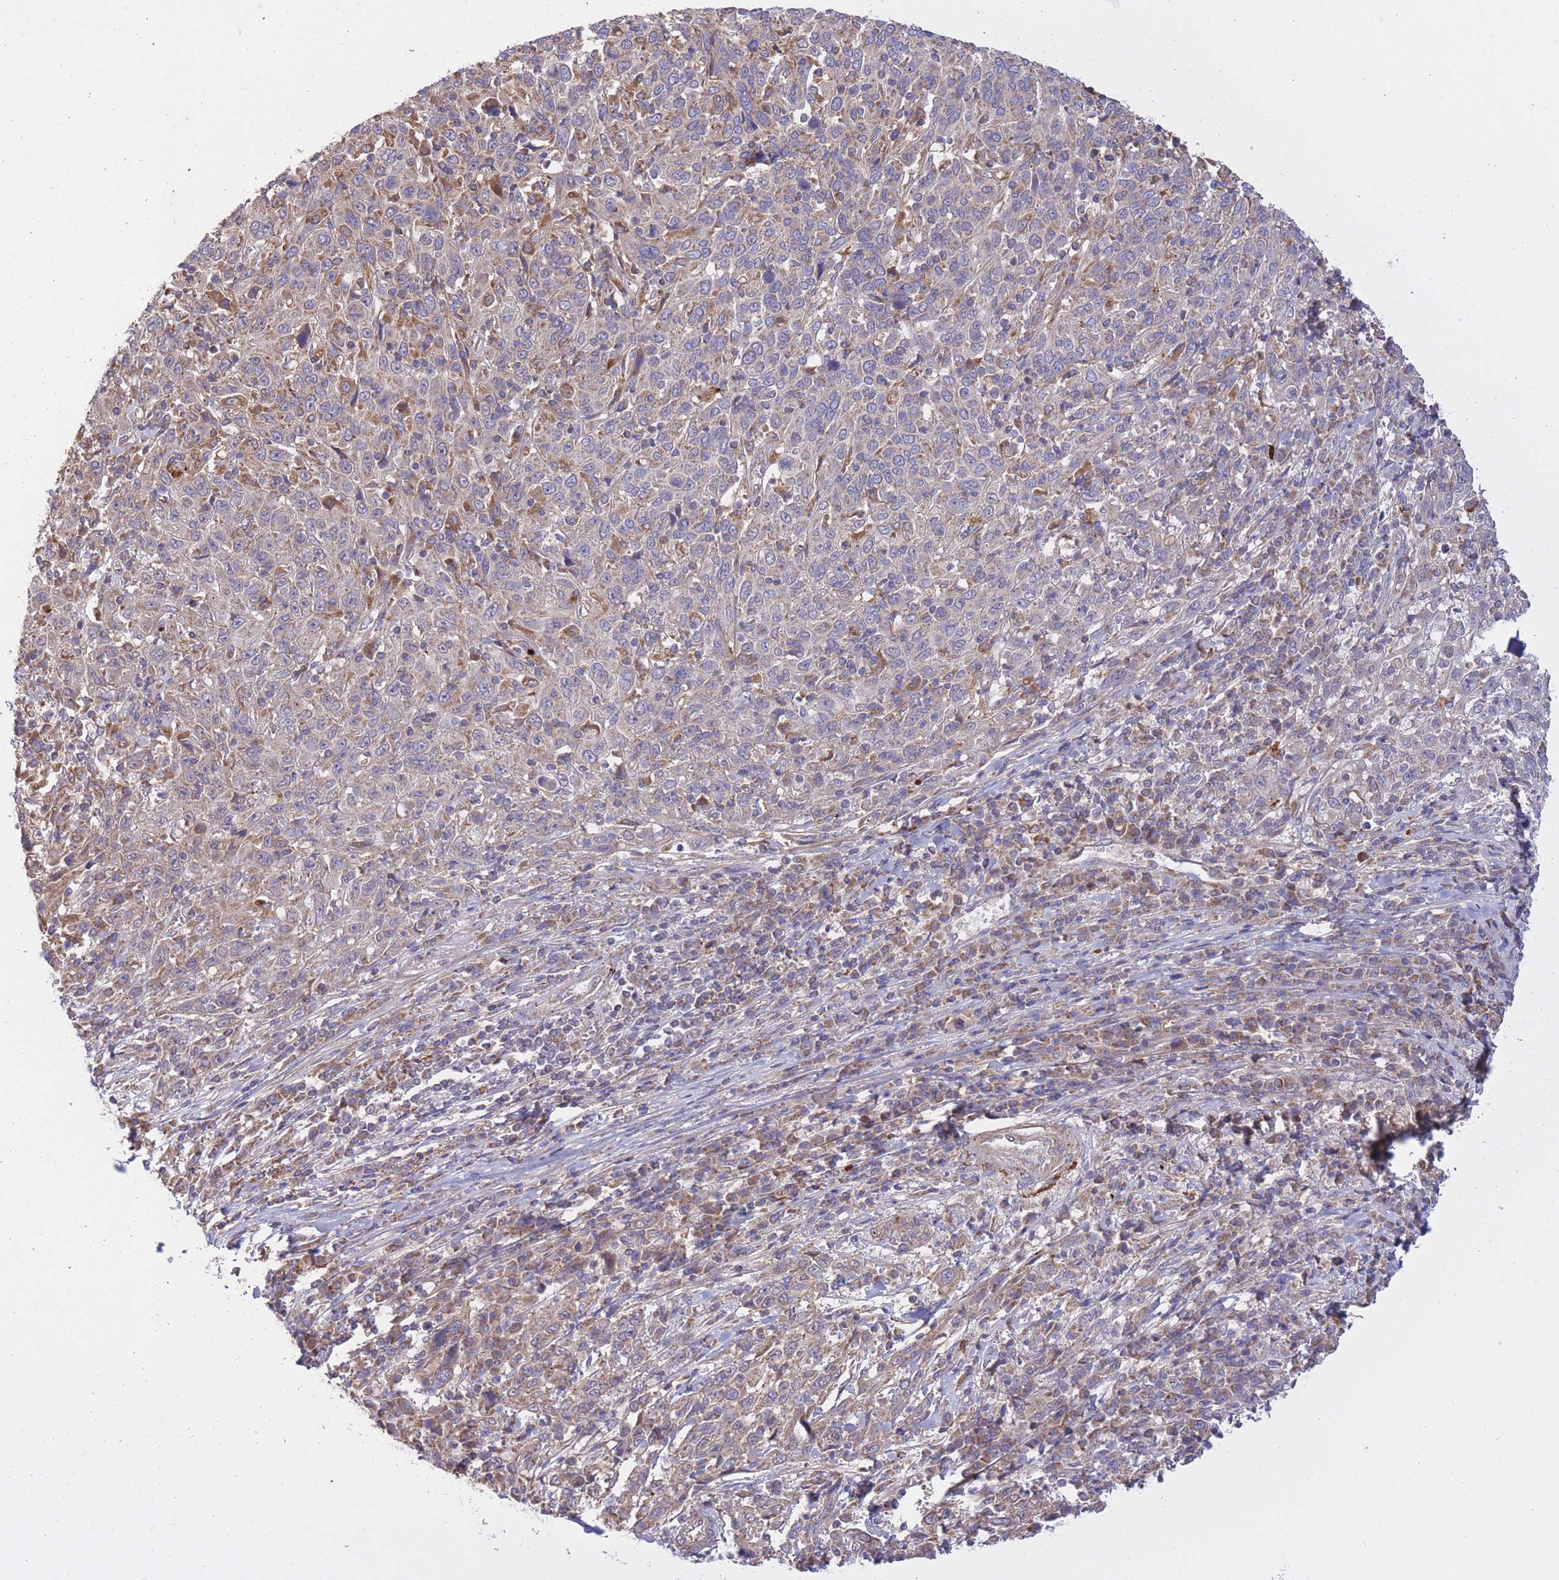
{"staining": {"intensity": "weak", "quantity": "25%-75%", "location": "cytoplasmic/membranous"}, "tissue": "cervical cancer", "cell_type": "Tumor cells", "image_type": "cancer", "snomed": [{"axis": "morphology", "description": "Squamous cell carcinoma, NOS"}, {"axis": "topography", "description": "Cervix"}], "caption": "The histopathology image displays staining of cervical cancer (squamous cell carcinoma), revealing weak cytoplasmic/membranous protein expression (brown color) within tumor cells.", "gene": "ATP13A2", "patient": {"sex": "female", "age": 46}}